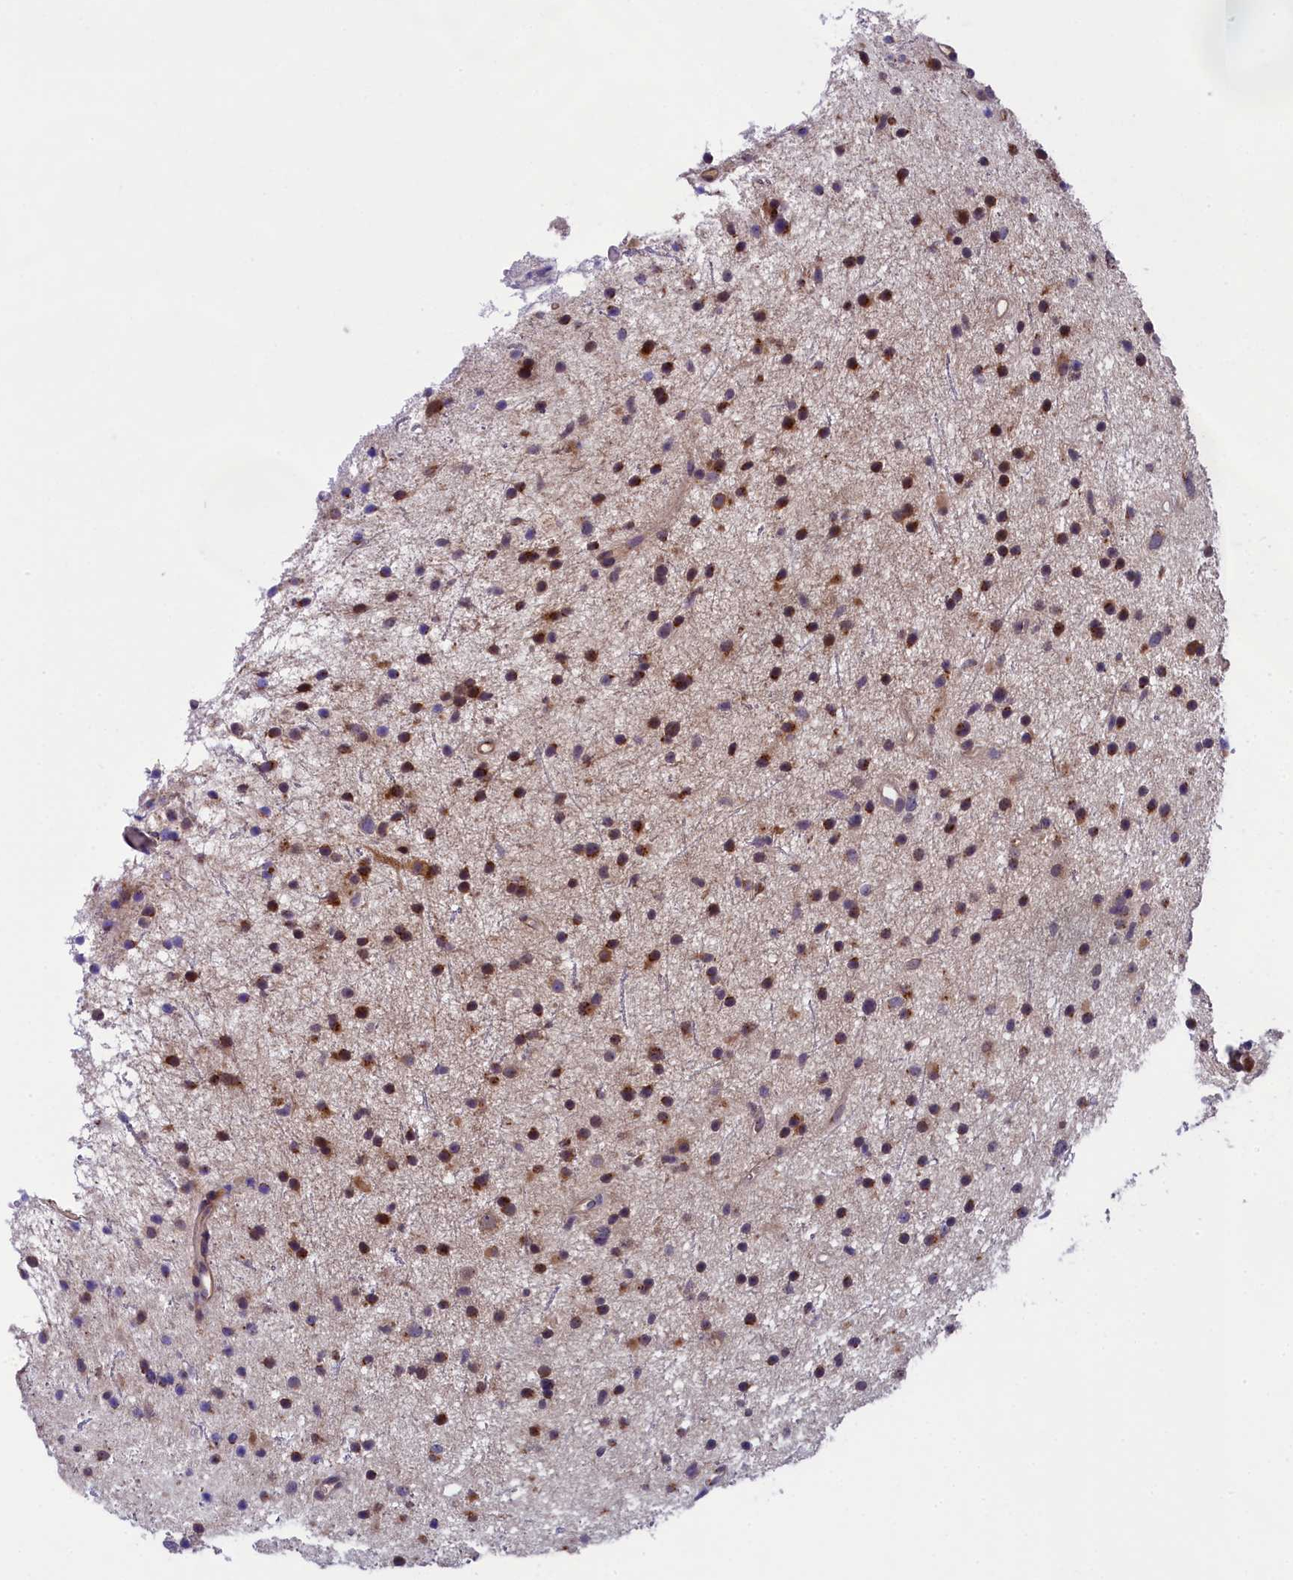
{"staining": {"intensity": "moderate", "quantity": ">75%", "location": "cytoplasmic/membranous"}, "tissue": "glioma", "cell_type": "Tumor cells", "image_type": "cancer", "snomed": [{"axis": "morphology", "description": "Glioma, malignant, Low grade"}, {"axis": "topography", "description": "Cerebral cortex"}], "caption": "DAB (3,3'-diaminobenzidine) immunohistochemical staining of glioma demonstrates moderate cytoplasmic/membranous protein staining in approximately >75% of tumor cells.", "gene": "ABCC8", "patient": {"sex": "female", "age": 39}}